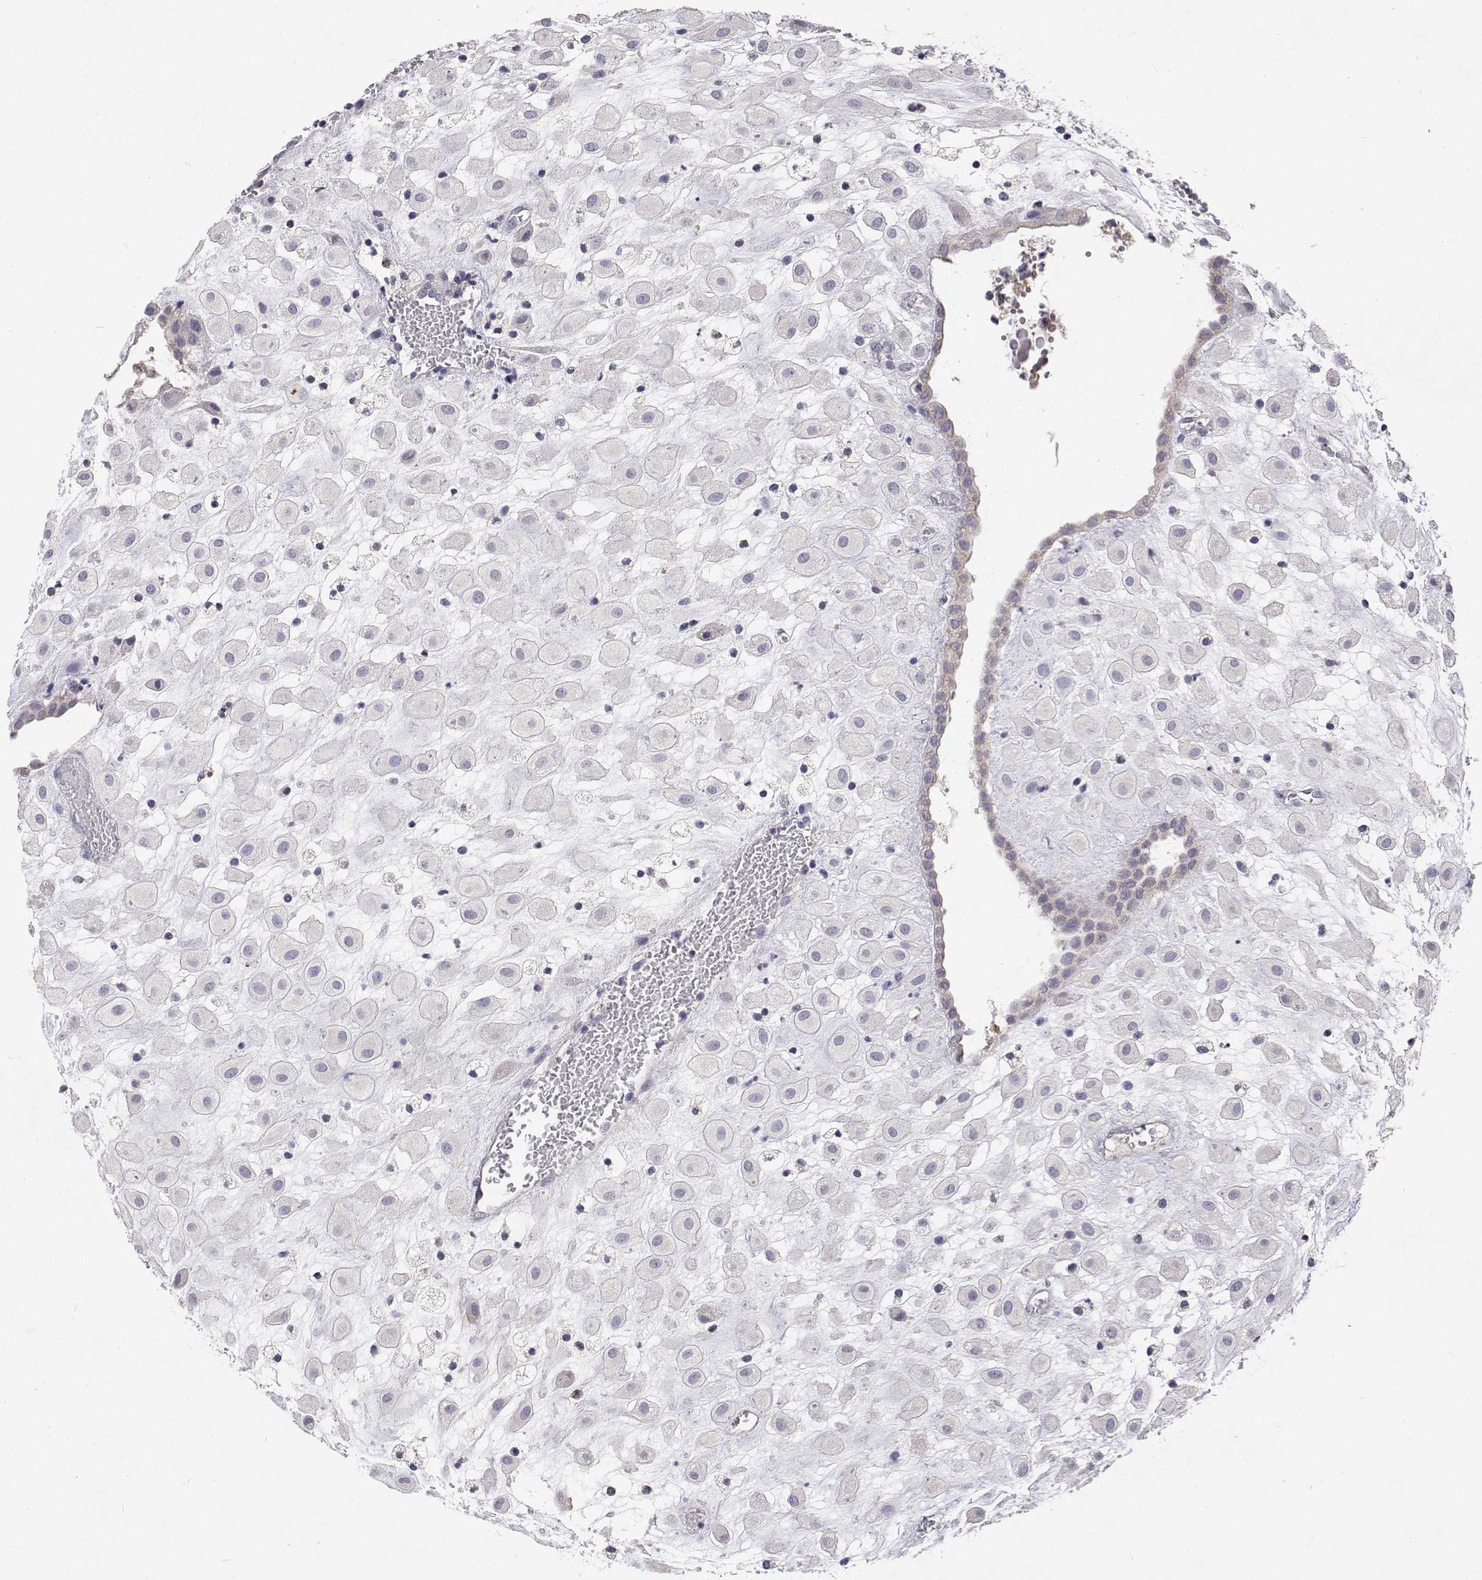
{"staining": {"intensity": "negative", "quantity": "none", "location": "none"}, "tissue": "placenta", "cell_type": "Decidual cells", "image_type": "normal", "snomed": [{"axis": "morphology", "description": "Normal tissue, NOS"}, {"axis": "topography", "description": "Placenta"}], "caption": "High power microscopy image of an immunohistochemistry (IHC) micrograph of normal placenta, revealing no significant staining in decidual cells.", "gene": "TRIM60", "patient": {"sex": "female", "age": 24}}